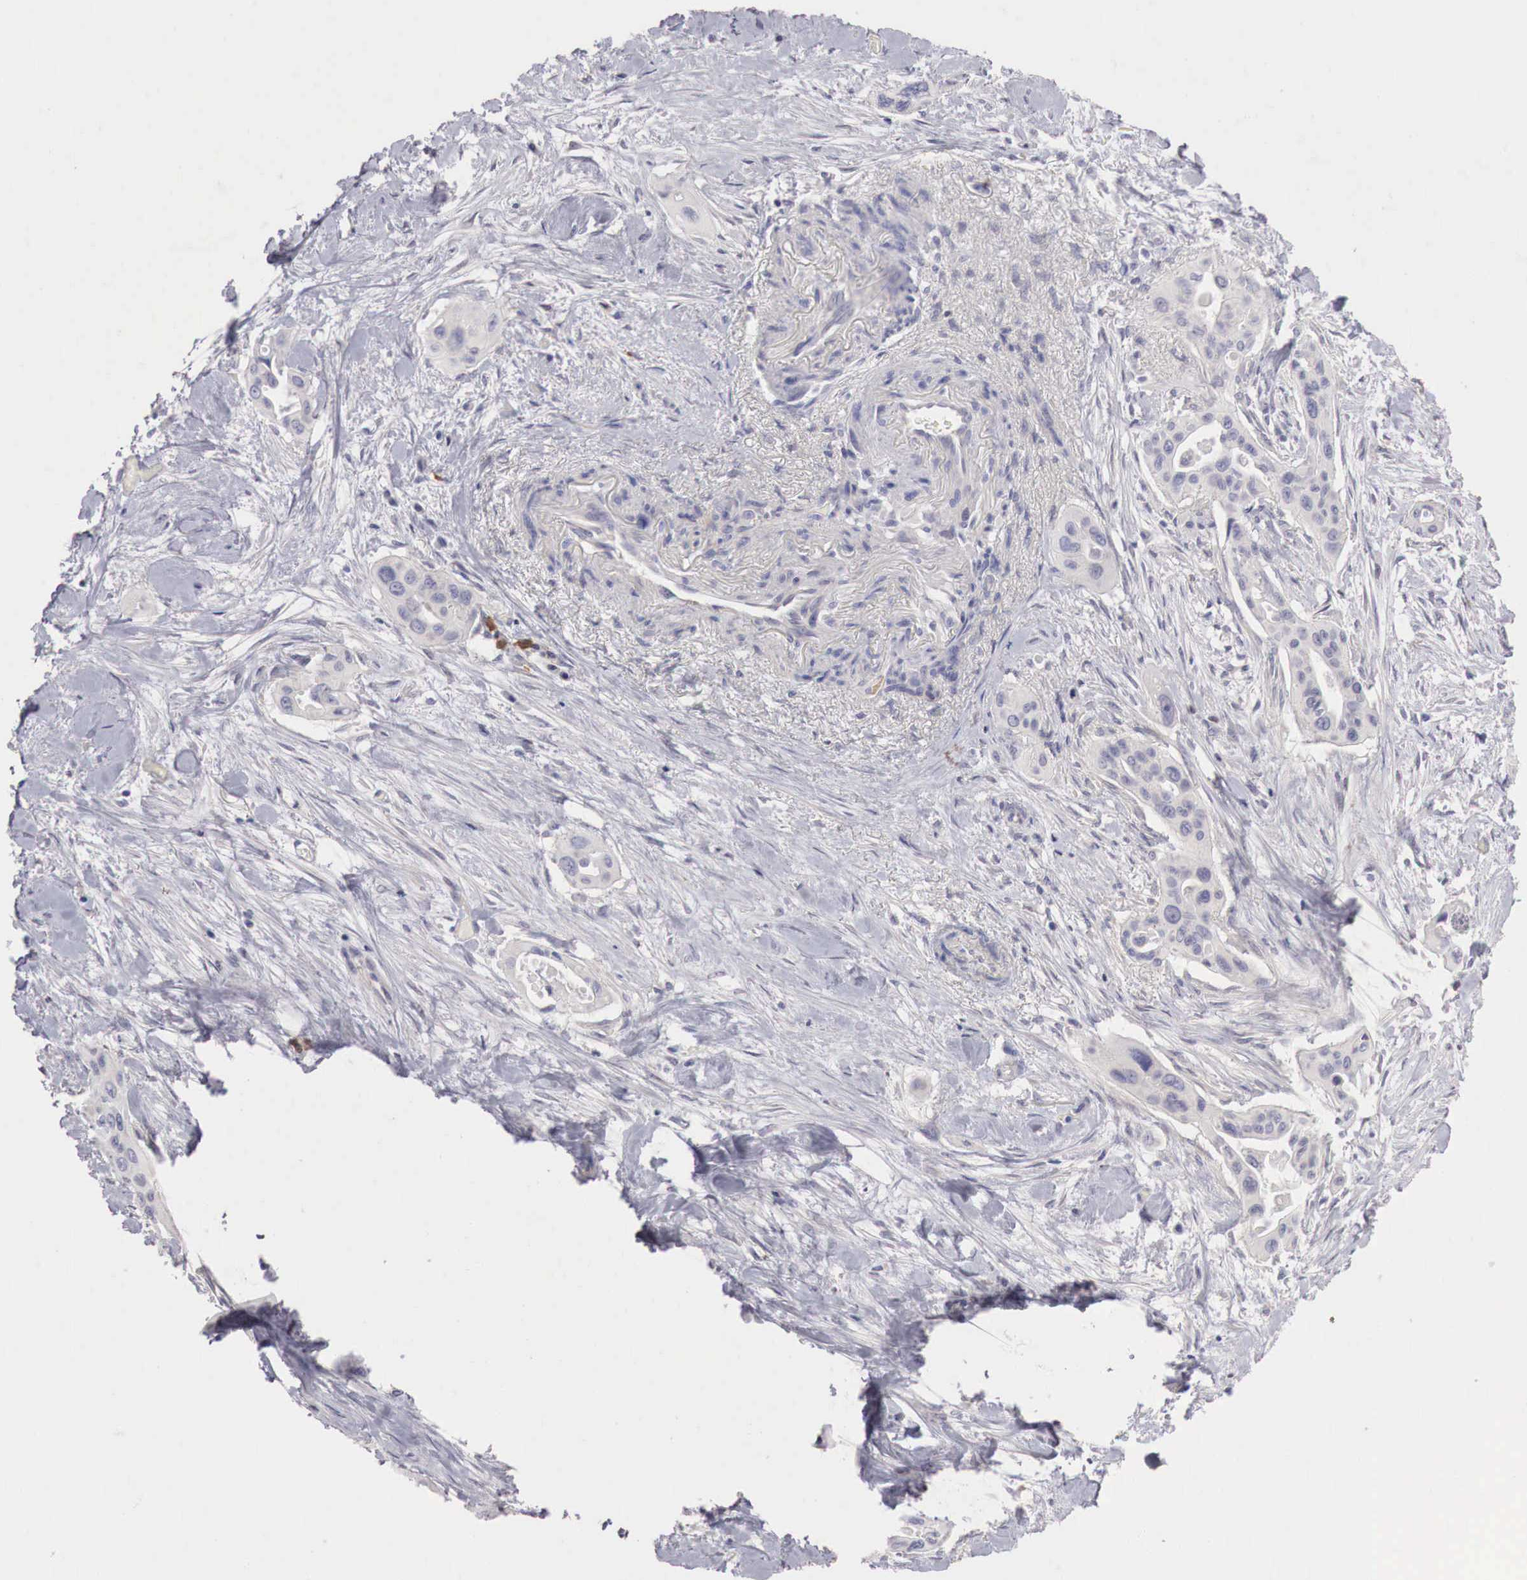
{"staining": {"intensity": "negative", "quantity": "none", "location": "none"}, "tissue": "pancreatic cancer", "cell_type": "Tumor cells", "image_type": "cancer", "snomed": [{"axis": "morphology", "description": "Adenocarcinoma, NOS"}, {"axis": "topography", "description": "Pancreas"}], "caption": "Immunohistochemistry histopathology image of pancreatic cancer (adenocarcinoma) stained for a protein (brown), which exhibits no staining in tumor cells. (DAB IHC with hematoxylin counter stain).", "gene": "GATA1", "patient": {"sex": "male", "age": 77}}